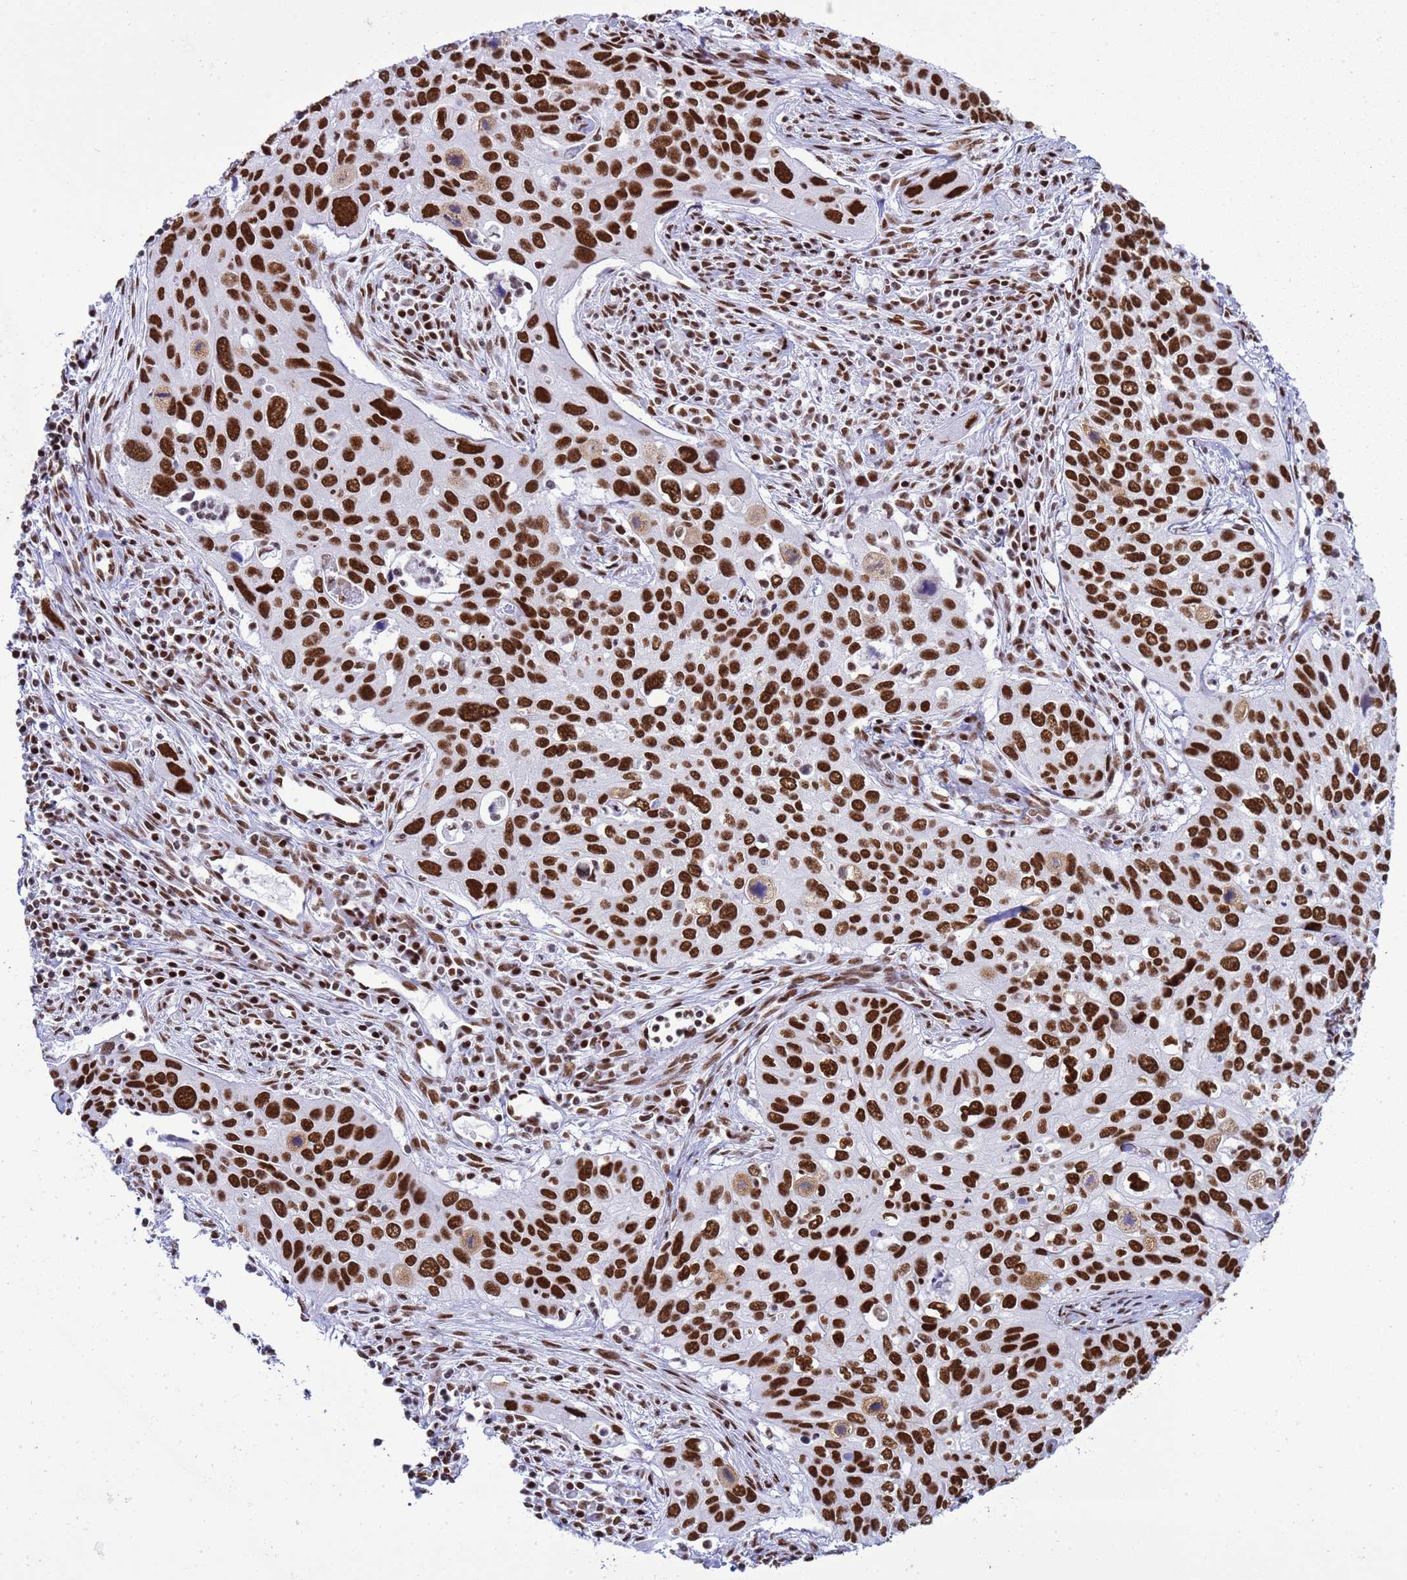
{"staining": {"intensity": "strong", "quantity": ">75%", "location": "nuclear"}, "tissue": "cervical cancer", "cell_type": "Tumor cells", "image_type": "cancer", "snomed": [{"axis": "morphology", "description": "Squamous cell carcinoma, NOS"}, {"axis": "topography", "description": "Cervix"}], "caption": "Squamous cell carcinoma (cervical) was stained to show a protein in brown. There is high levels of strong nuclear expression in approximately >75% of tumor cells.", "gene": "RALY", "patient": {"sex": "female", "age": 55}}